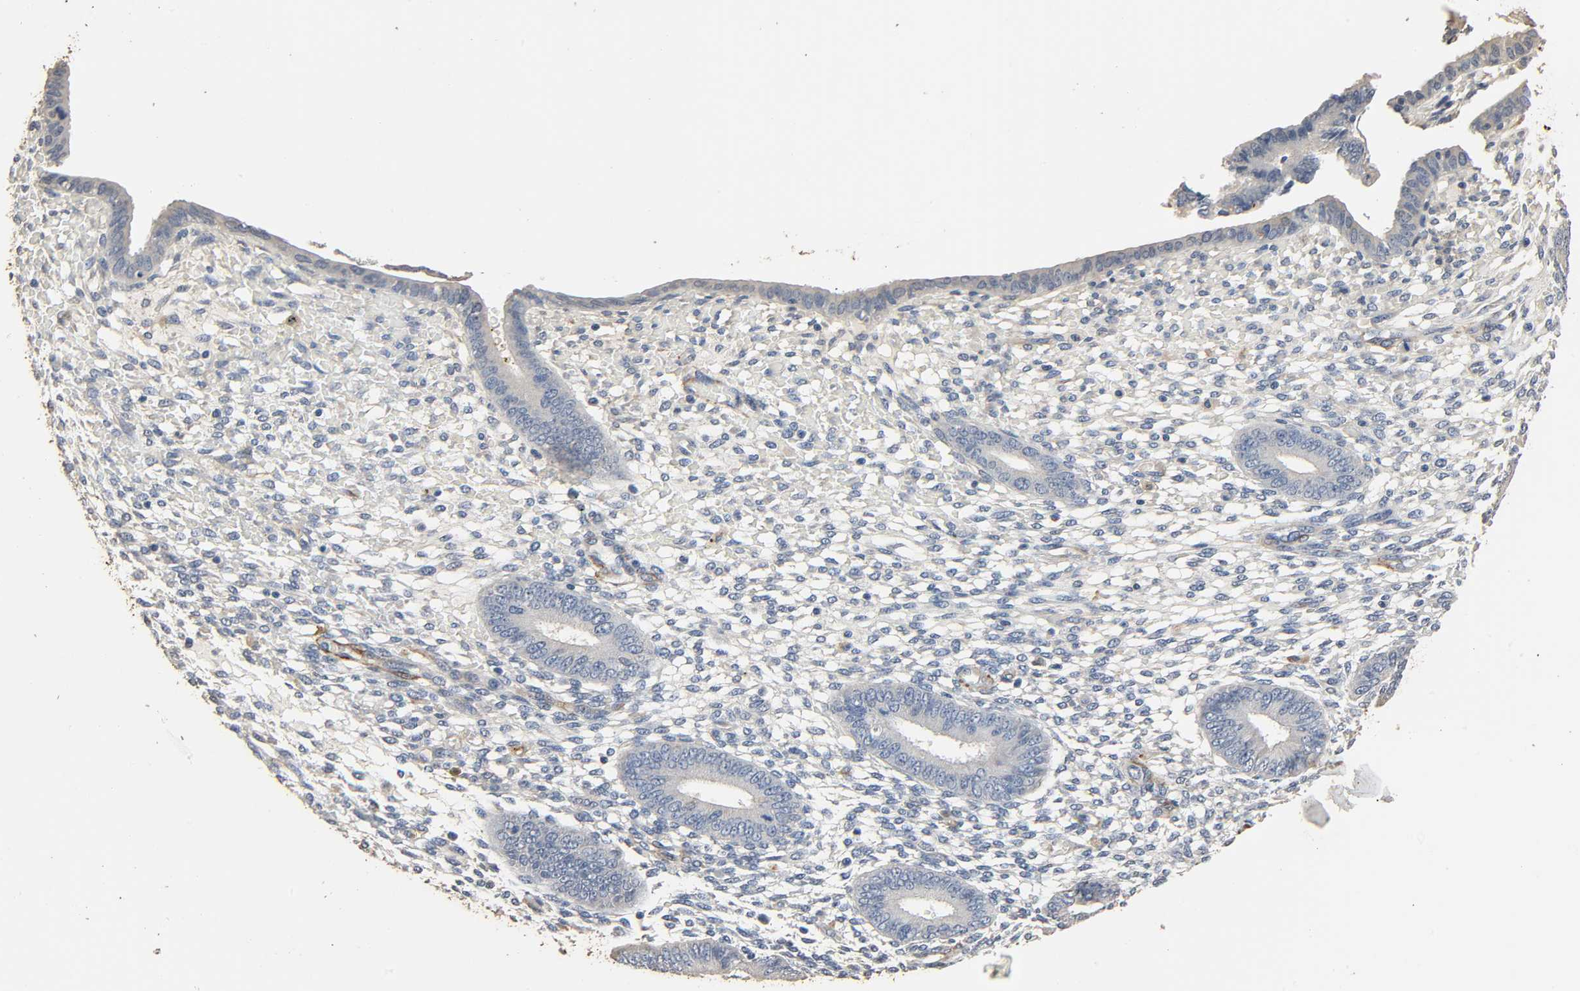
{"staining": {"intensity": "negative", "quantity": "none", "location": "none"}, "tissue": "endometrium", "cell_type": "Cells in endometrial stroma", "image_type": "normal", "snomed": [{"axis": "morphology", "description": "Normal tissue, NOS"}, {"axis": "topography", "description": "Endometrium"}], "caption": "Immunohistochemistry histopathology image of normal endometrium: human endometrium stained with DAB (3,3'-diaminobenzidine) displays no significant protein positivity in cells in endometrial stroma. (IHC, brightfield microscopy, high magnification).", "gene": "GSTA1", "patient": {"sex": "female", "age": 42}}